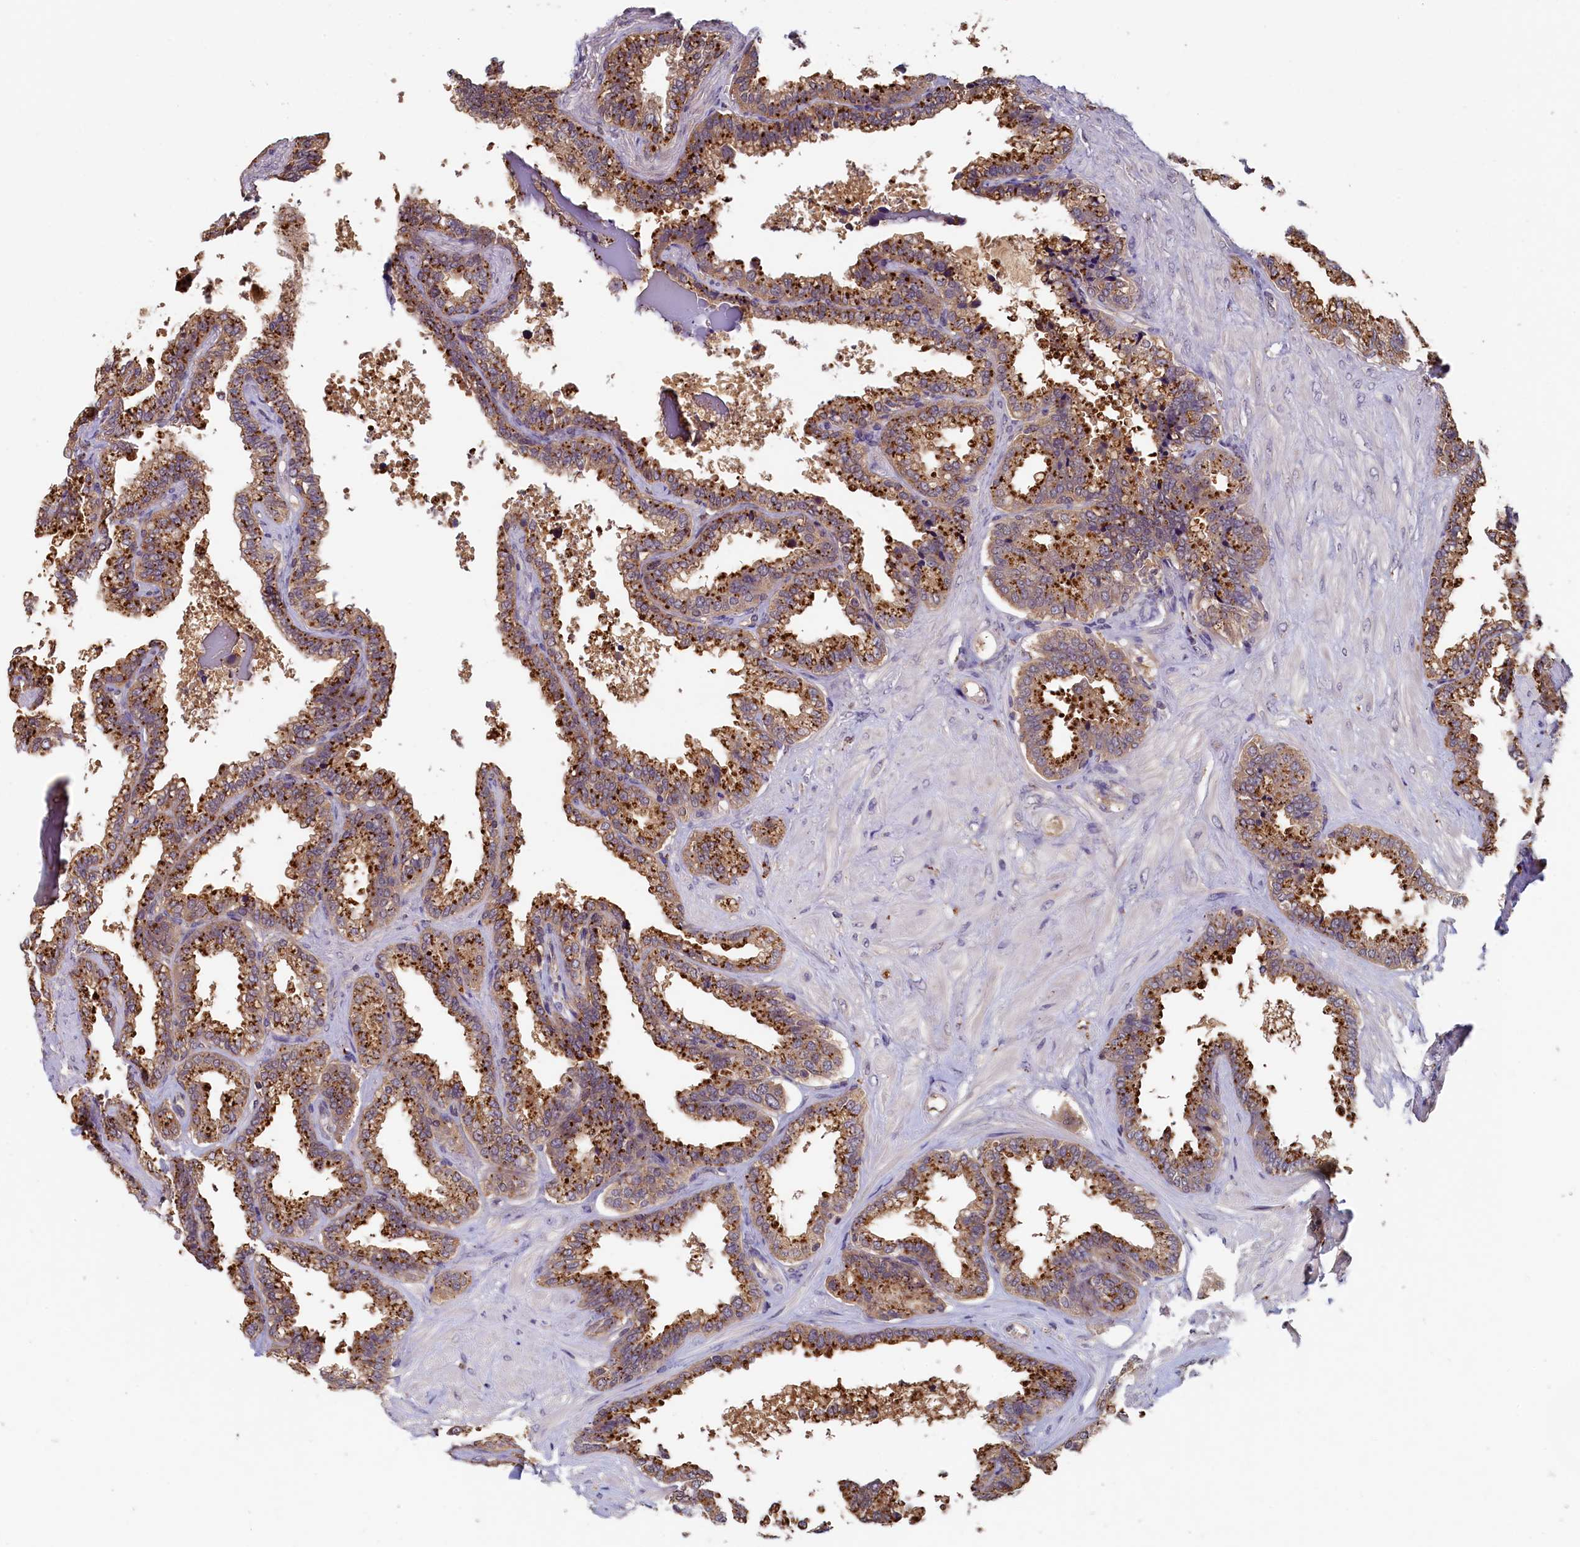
{"staining": {"intensity": "strong", "quantity": ">75%", "location": "cytoplasmic/membranous"}, "tissue": "seminal vesicle", "cell_type": "Glandular cells", "image_type": "normal", "snomed": [{"axis": "morphology", "description": "Normal tissue, NOS"}, {"axis": "topography", "description": "Seminal veicle"}], "caption": "Immunohistochemical staining of unremarkable seminal vesicle exhibits high levels of strong cytoplasmic/membranous expression in about >75% of glandular cells. The protein is shown in brown color, while the nuclei are stained blue.", "gene": "NUBP2", "patient": {"sex": "male", "age": 46}}